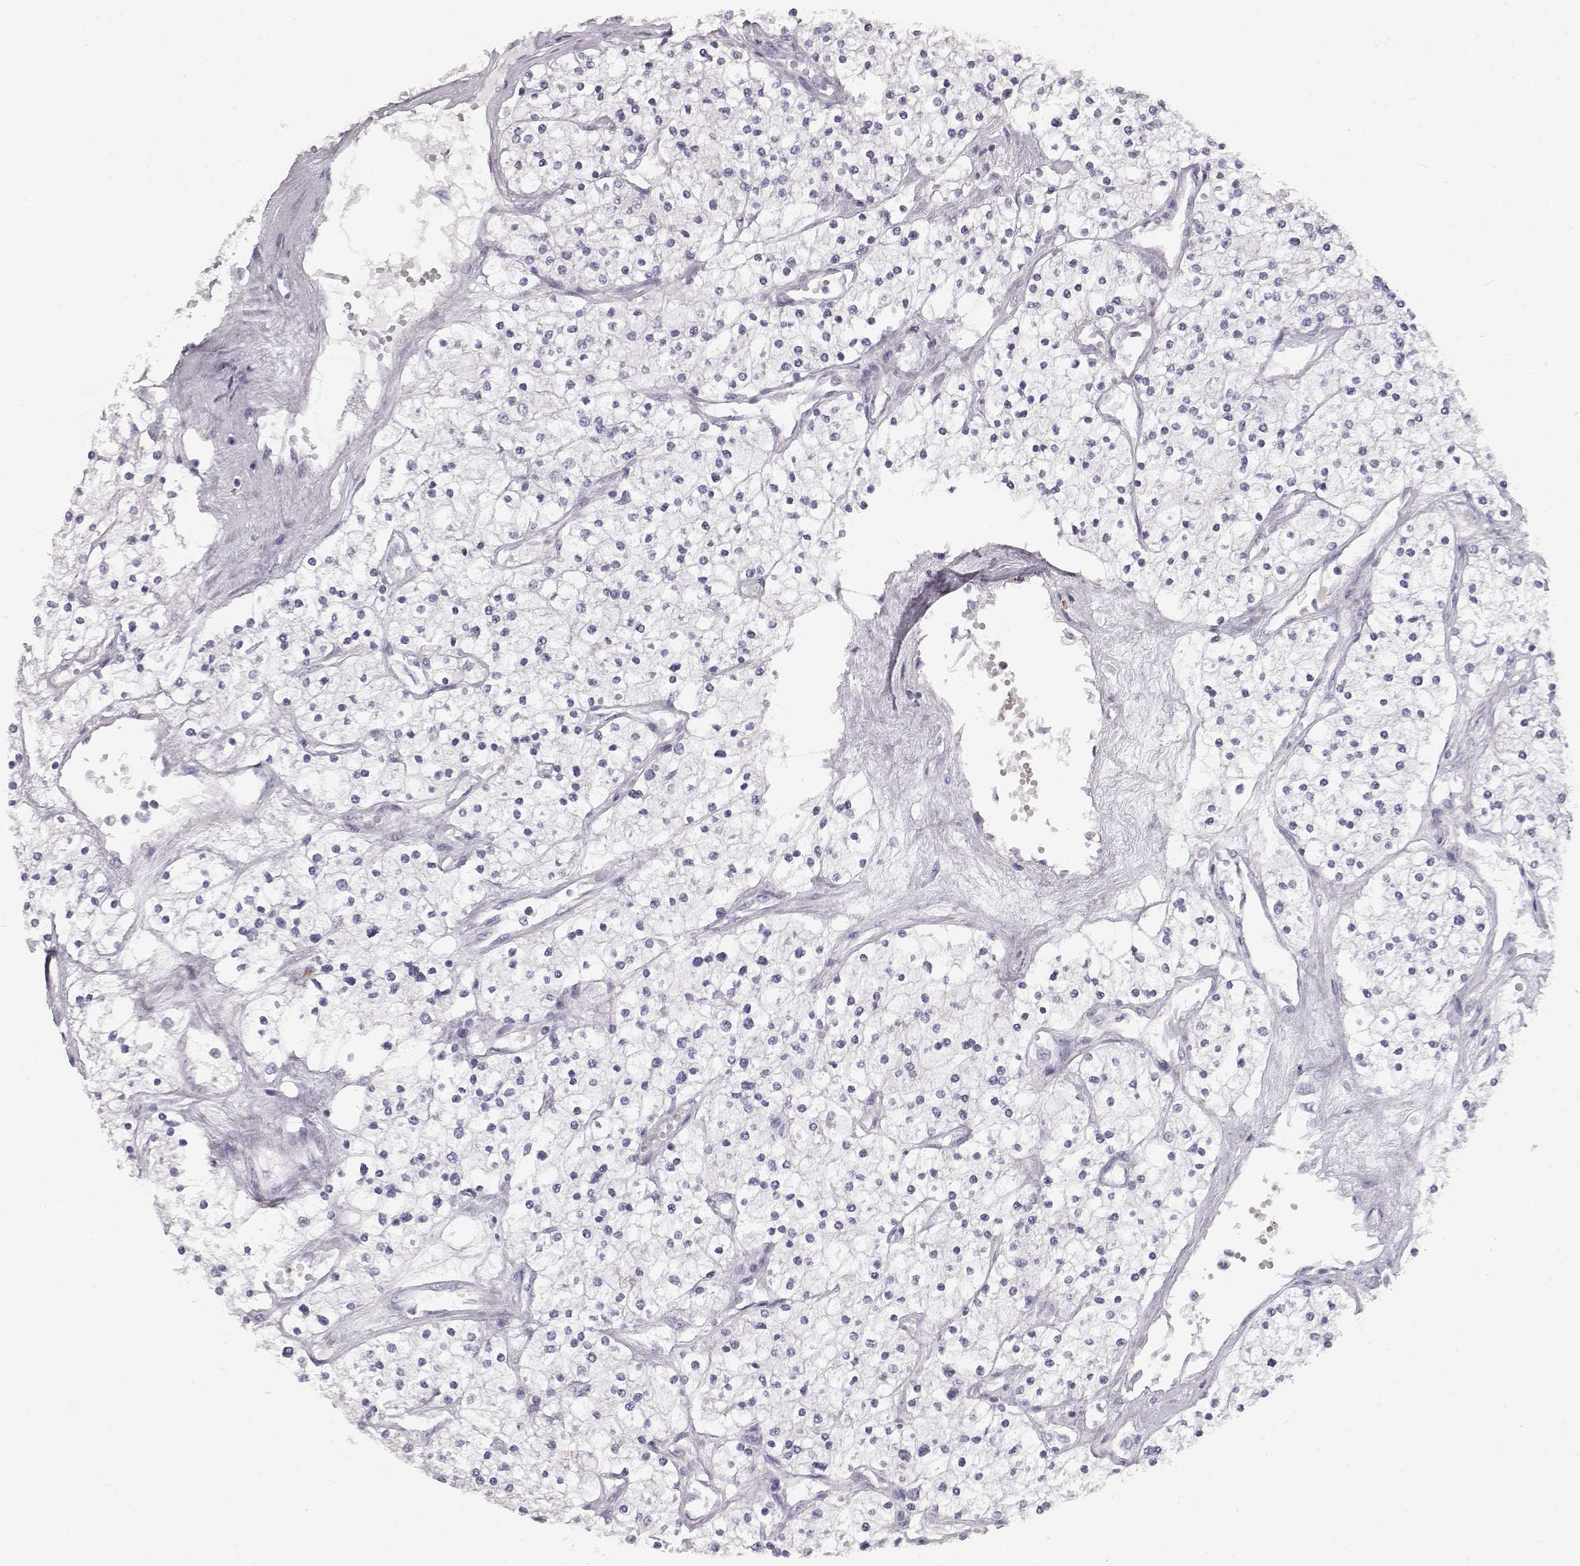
{"staining": {"intensity": "negative", "quantity": "none", "location": "none"}, "tissue": "renal cancer", "cell_type": "Tumor cells", "image_type": "cancer", "snomed": [{"axis": "morphology", "description": "Adenocarcinoma, NOS"}, {"axis": "topography", "description": "Kidney"}], "caption": "Immunohistochemistry (IHC) histopathology image of neoplastic tissue: renal adenocarcinoma stained with DAB (3,3'-diaminobenzidine) shows no significant protein staining in tumor cells.", "gene": "KRTAP16-1", "patient": {"sex": "male", "age": 80}}